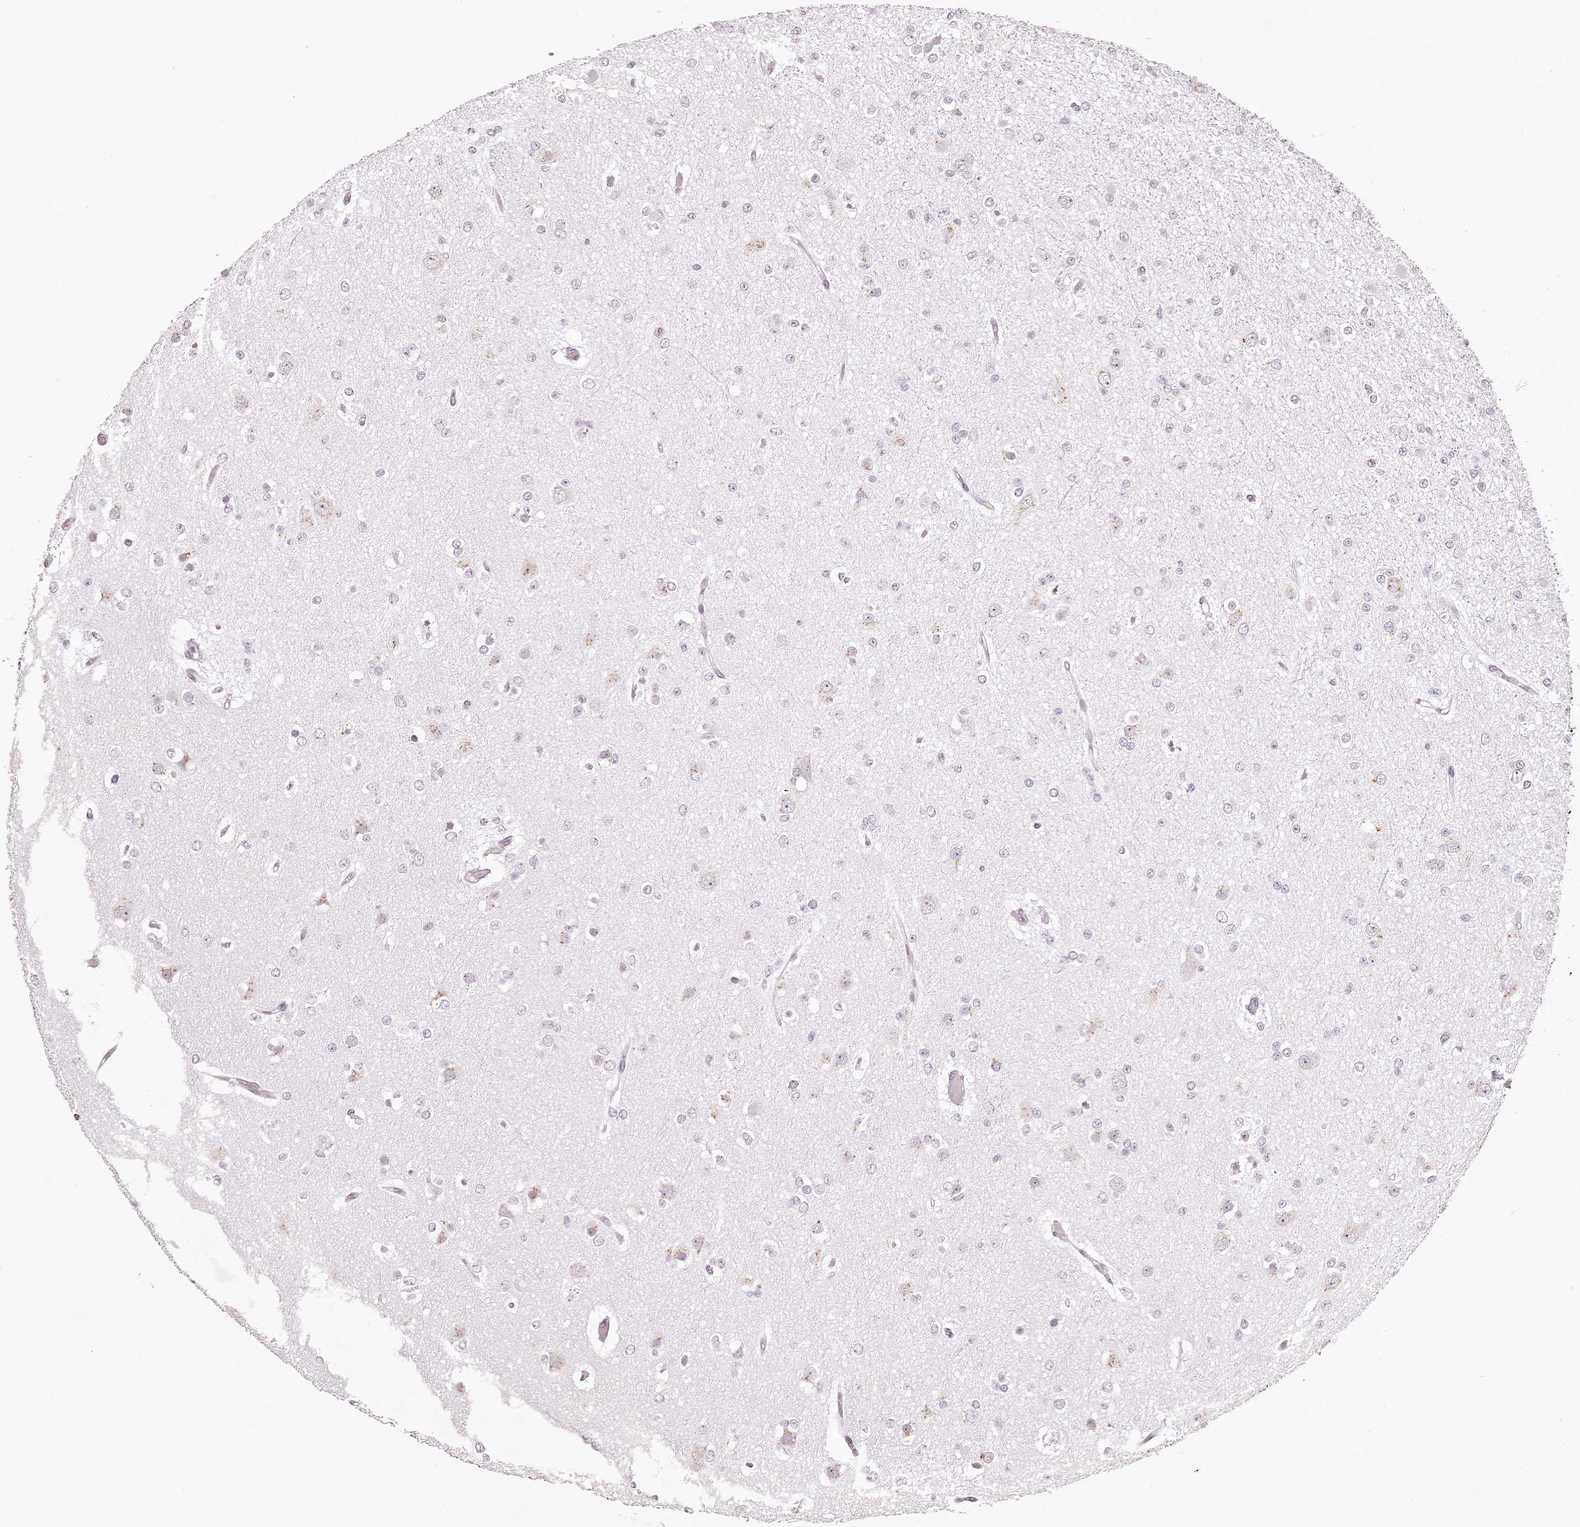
{"staining": {"intensity": "negative", "quantity": "none", "location": "none"}, "tissue": "glioma", "cell_type": "Tumor cells", "image_type": "cancer", "snomed": [{"axis": "morphology", "description": "Glioma, malignant, Low grade"}, {"axis": "topography", "description": "Brain"}], "caption": "Low-grade glioma (malignant) was stained to show a protein in brown. There is no significant staining in tumor cells. The staining was performed using DAB to visualize the protein expression in brown, while the nuclei were stained in blue with hematoxylin (Magnification: 20x).", "gene": "ELAPOR1", "patient": {"sex": "female", "age": 22}}